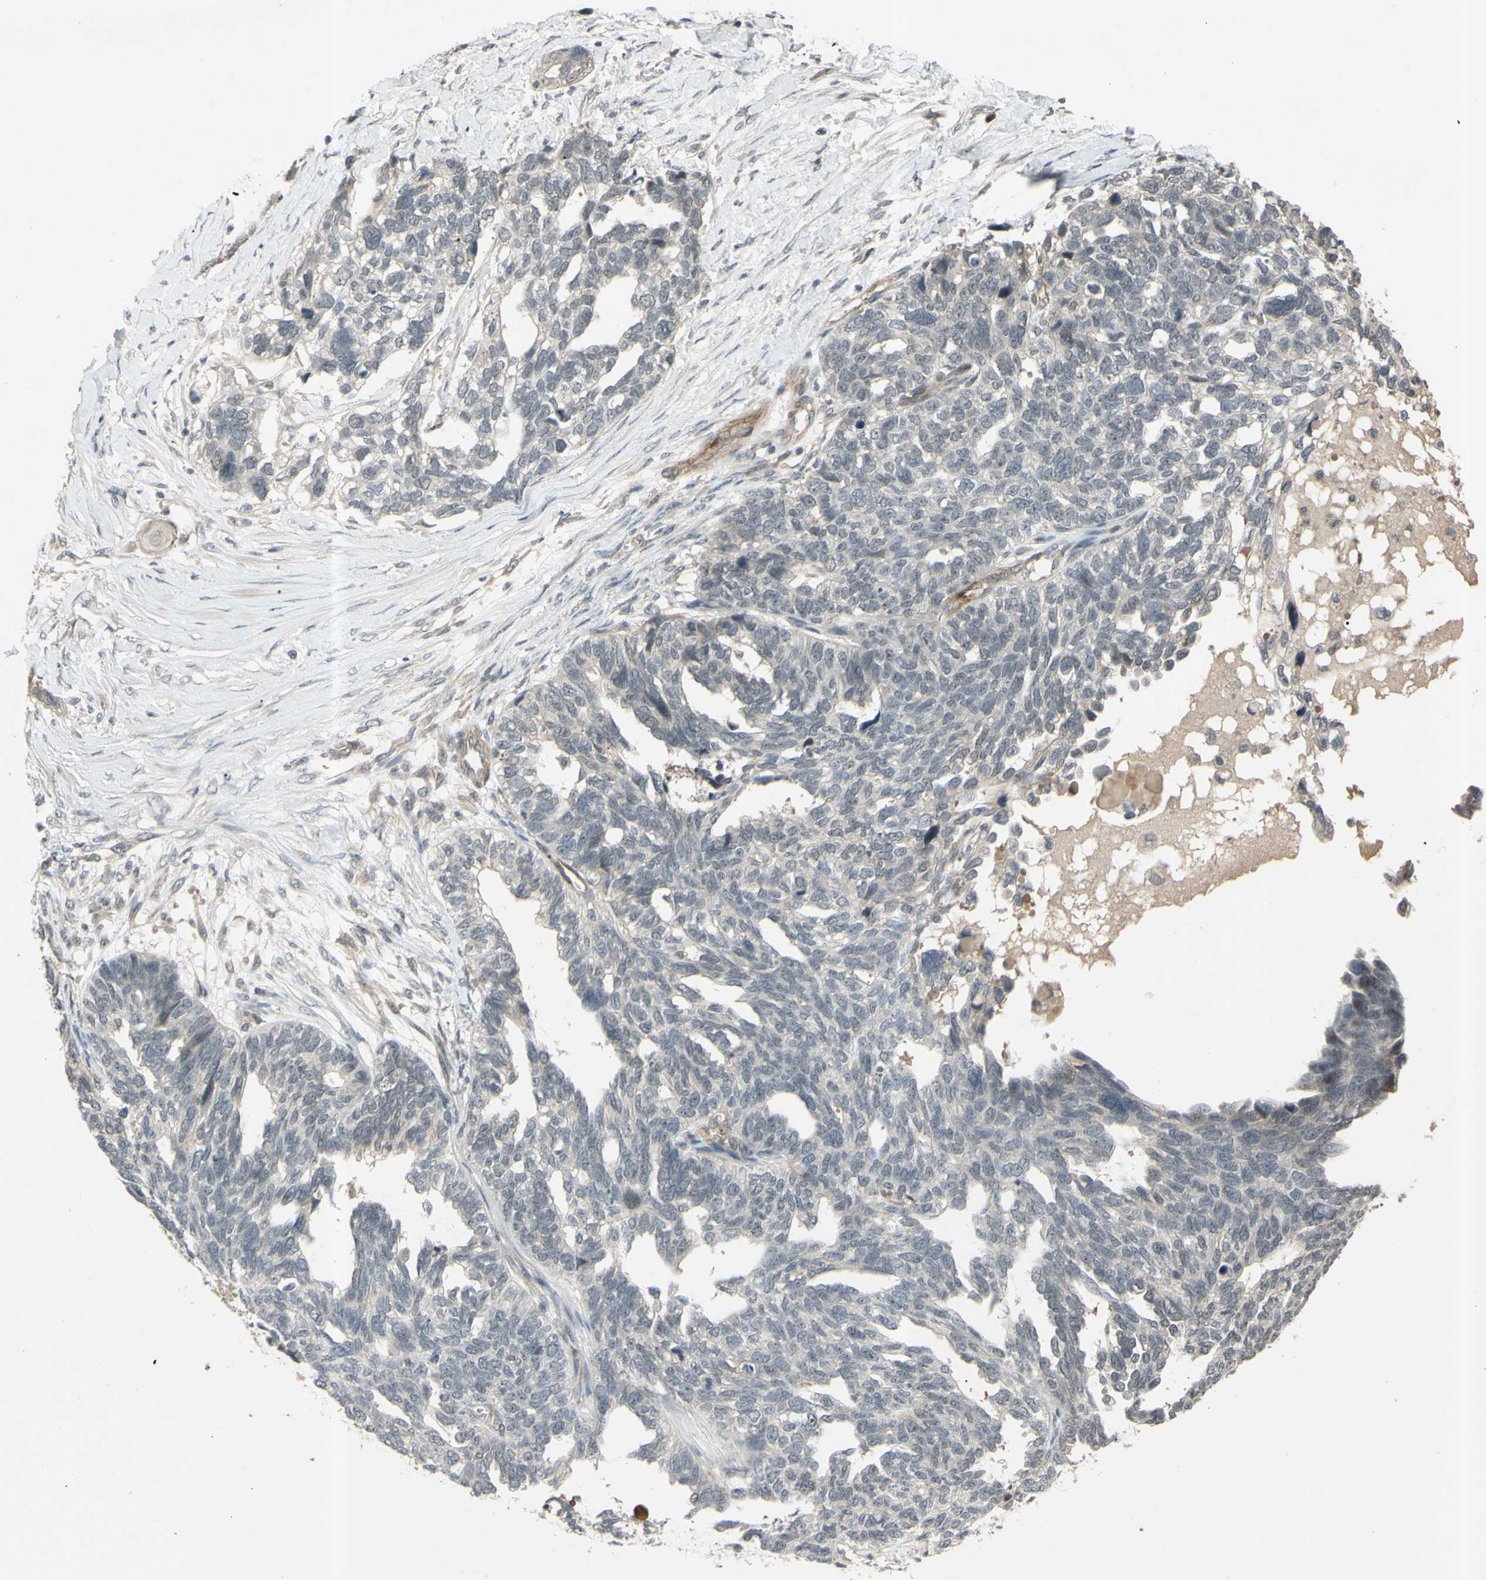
{"staining": {"intensity": "negative", "quantity": "none", "location": "none"}, "tissue": "ovarian cancer", "cell_type": "Tumor cells", "image_type": "cancer", "snomed": [{"axis": "morphology", "description": "Cystadenocarcinoma, serous, NOS"}, {"axis": "topography", "description": "Ovary"}], "caption": "An immunohistochemistry histopathology image of serous cystadenocarcinoma (ovarian) is shown. There is no staining in tumor cells of serous cystadenocarcinoma (ovarian).", "gene": "ALK", "patient": {"sex": "female", "age": 79}}